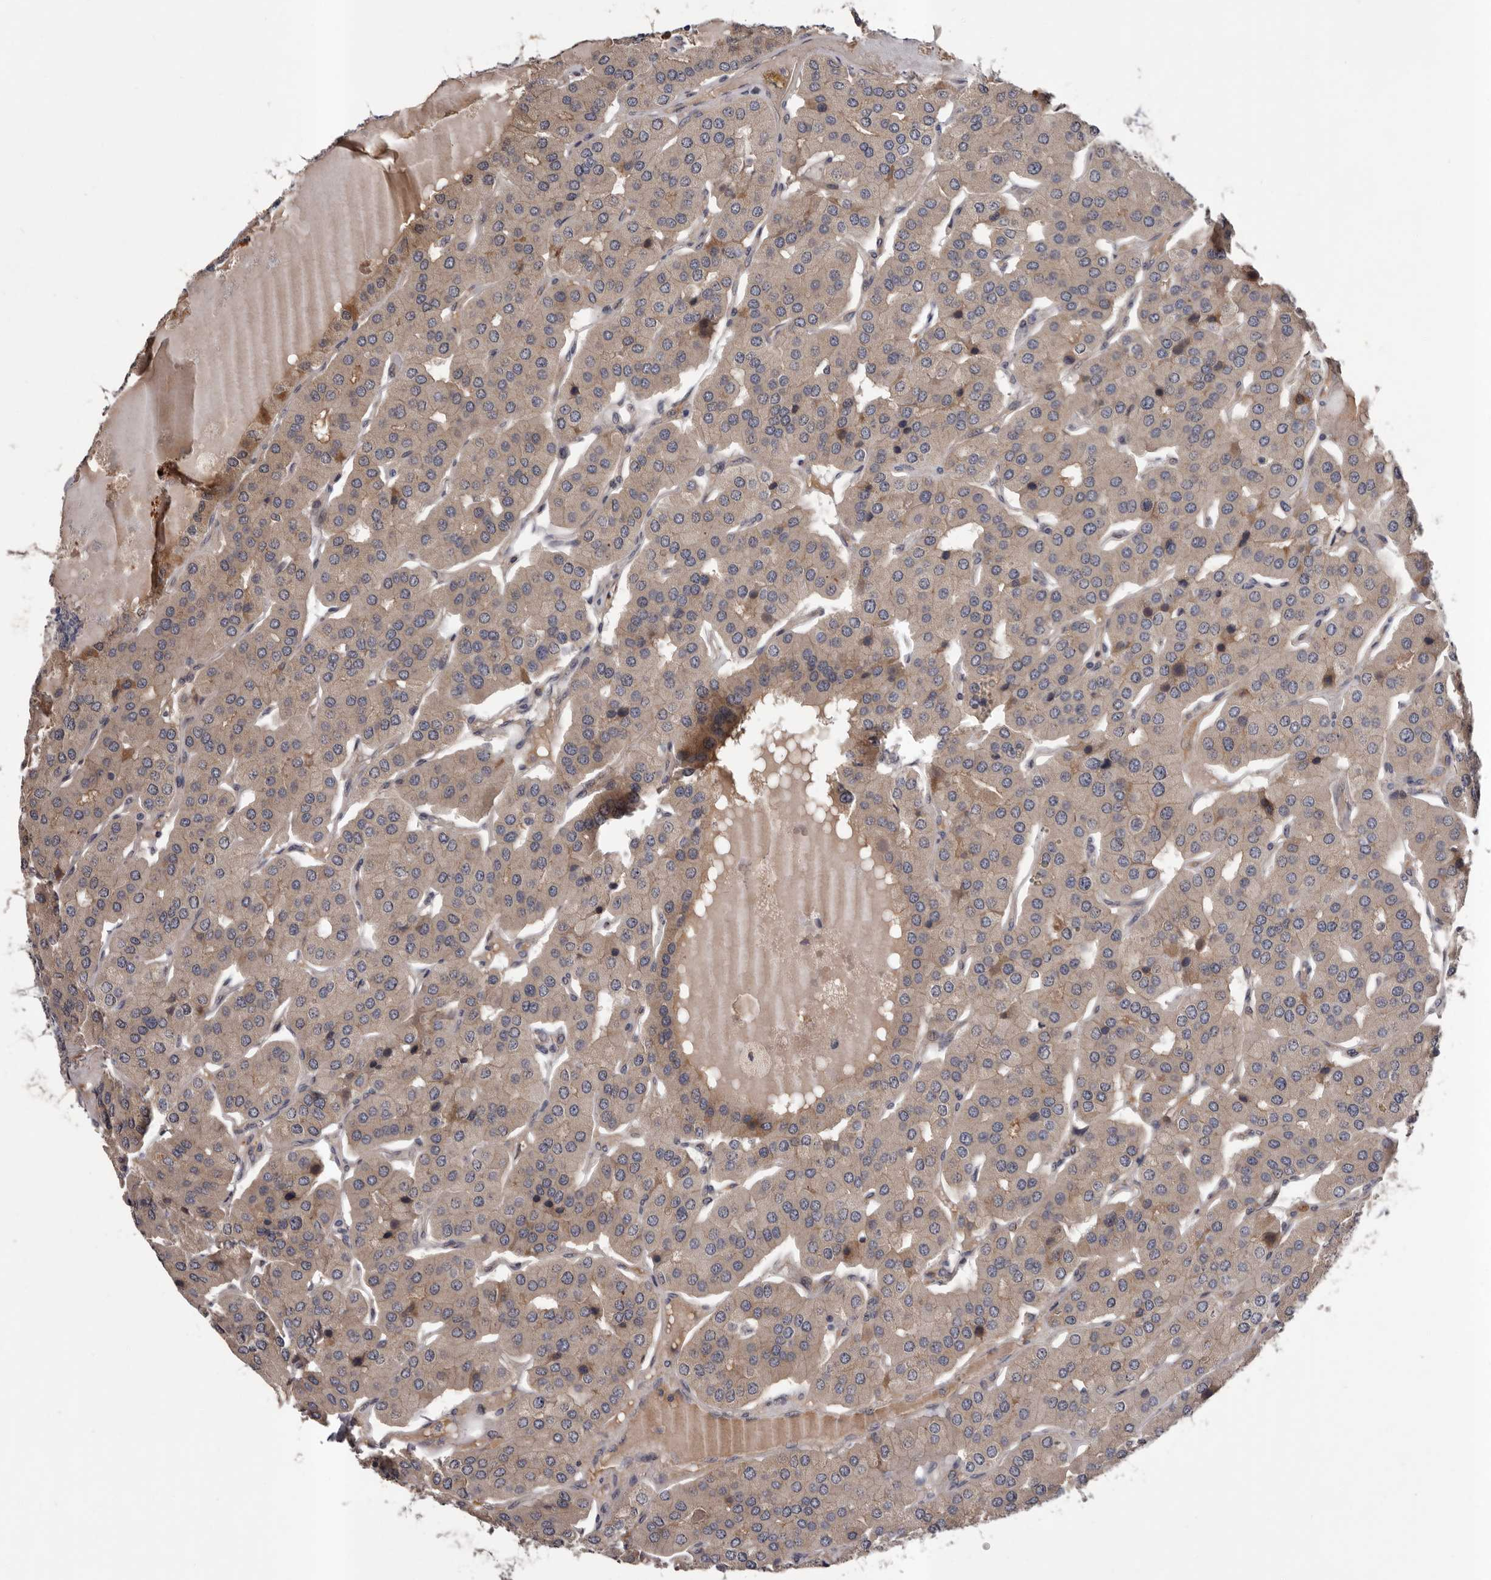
{"staining": {"intensity": "weak", "quantity": ">75%", "location": "cytoplasmic/membranous"}, "tissue": "parathyroid gland", "cell_type": "Glandular cells", "image_type": "normal", "snomed": [{"axis": "morphology", "description": "Normal tissue, NOS"}, {"axis": "morphology", "description": "Adenoma, NOS"}, {"axis": "topography", "description": "Parathyroid gland"}], "caption": "Human parathyroid gland stained with a brown dye demonstrates weak cytoplasmic/membranous positive expression in about >75% of glandular cells.", "gene": "PRKD1", "patient": {"sex": "female", "age": 86}}